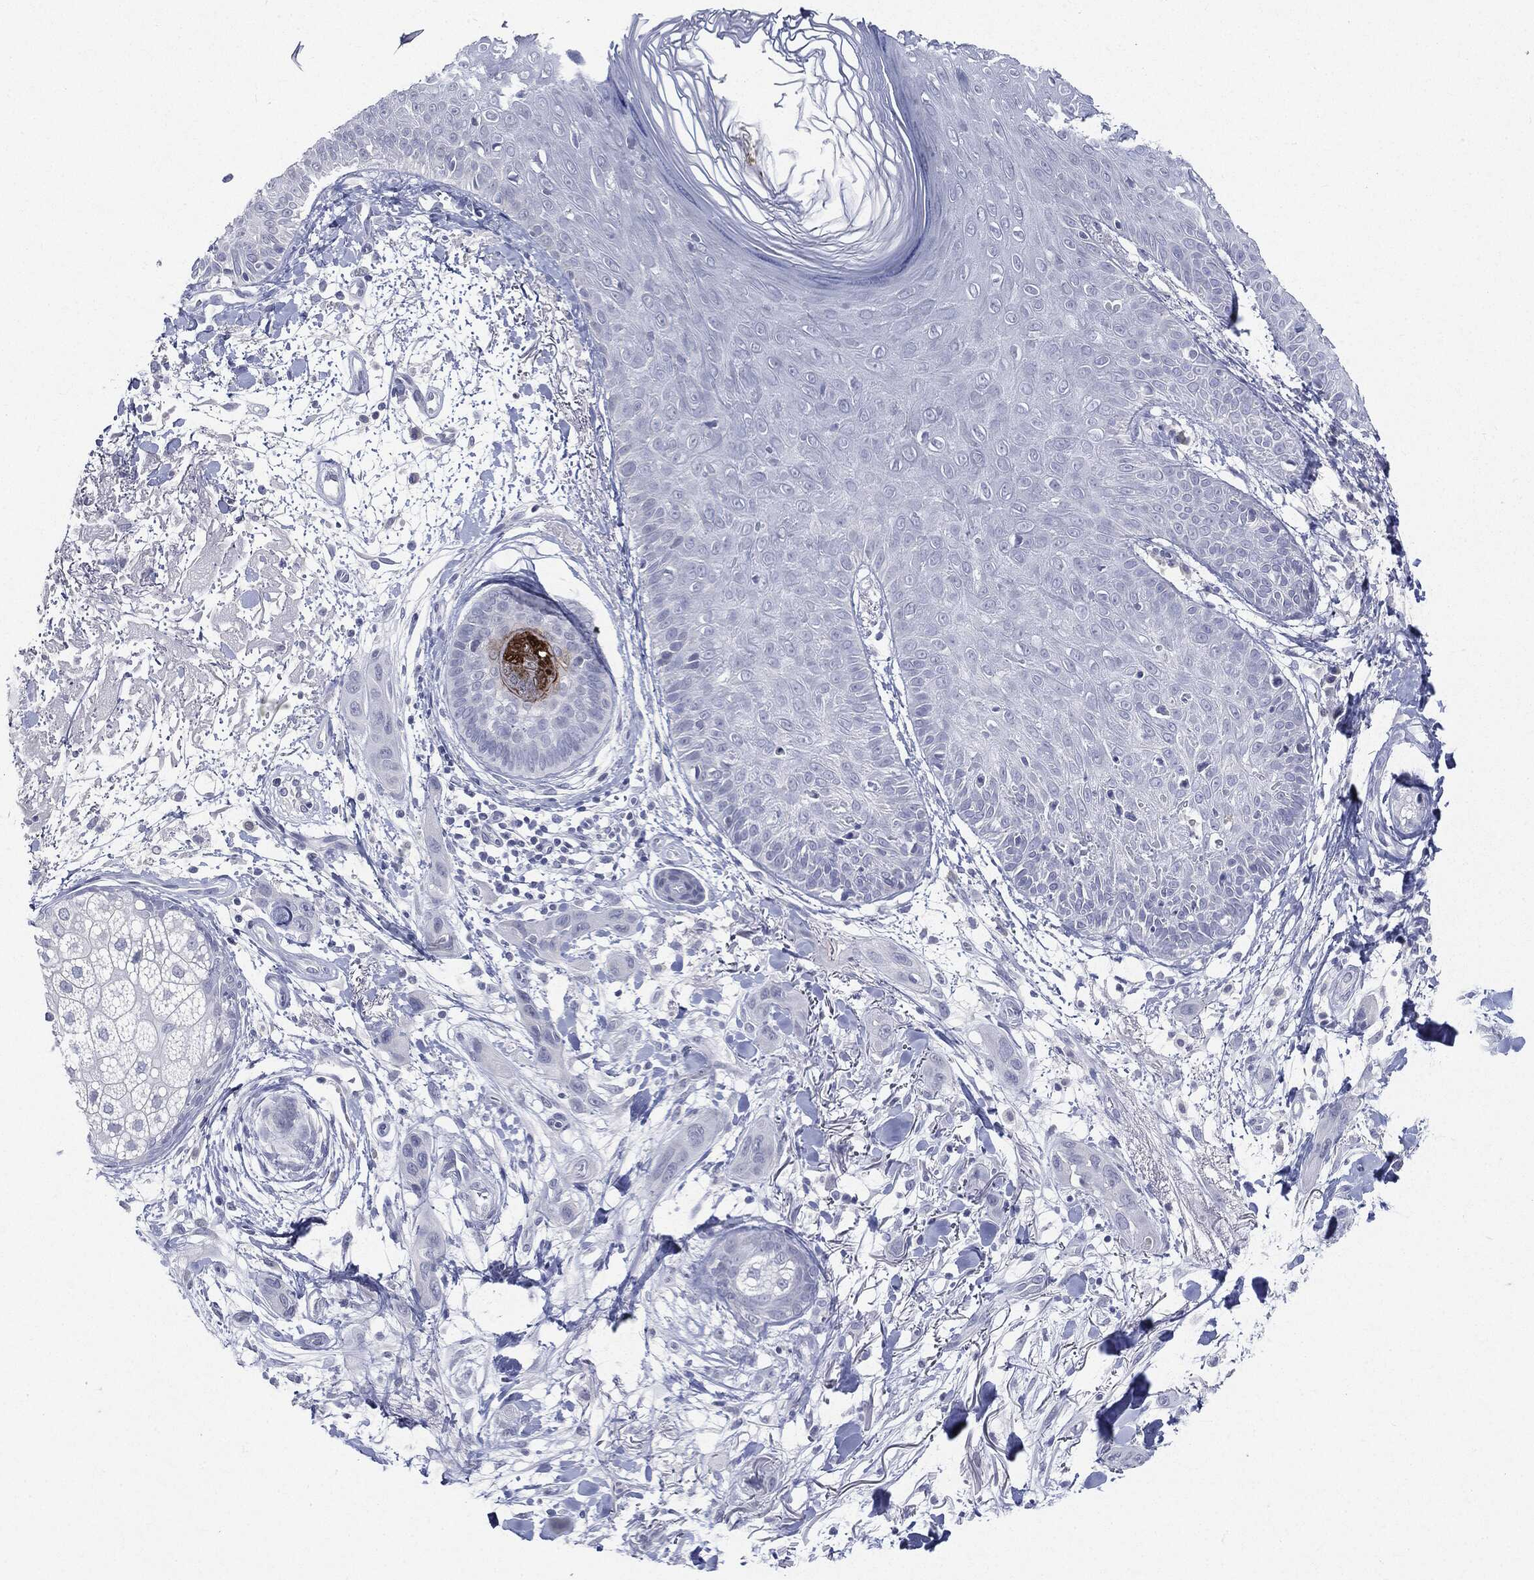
{"staining": {"intensity": "negative", "quantity": "none", "location": "none"}, "tissue": "skin cancer", "cell_type": "Tumor cells", "image_type": "cancer", "snomed": [{"axis": "morphology", "description": "Squamous cell carcinoma, NOS"}, {"axis": "topography", "description": "Skin"}], "caption": "The IHC histopathology image has no significant staining in tumor cells of skin cancer (squamous cell carcinoma) tissue.", "gene": "CGB1", "patient": {"sex": "male", "age": 78}}